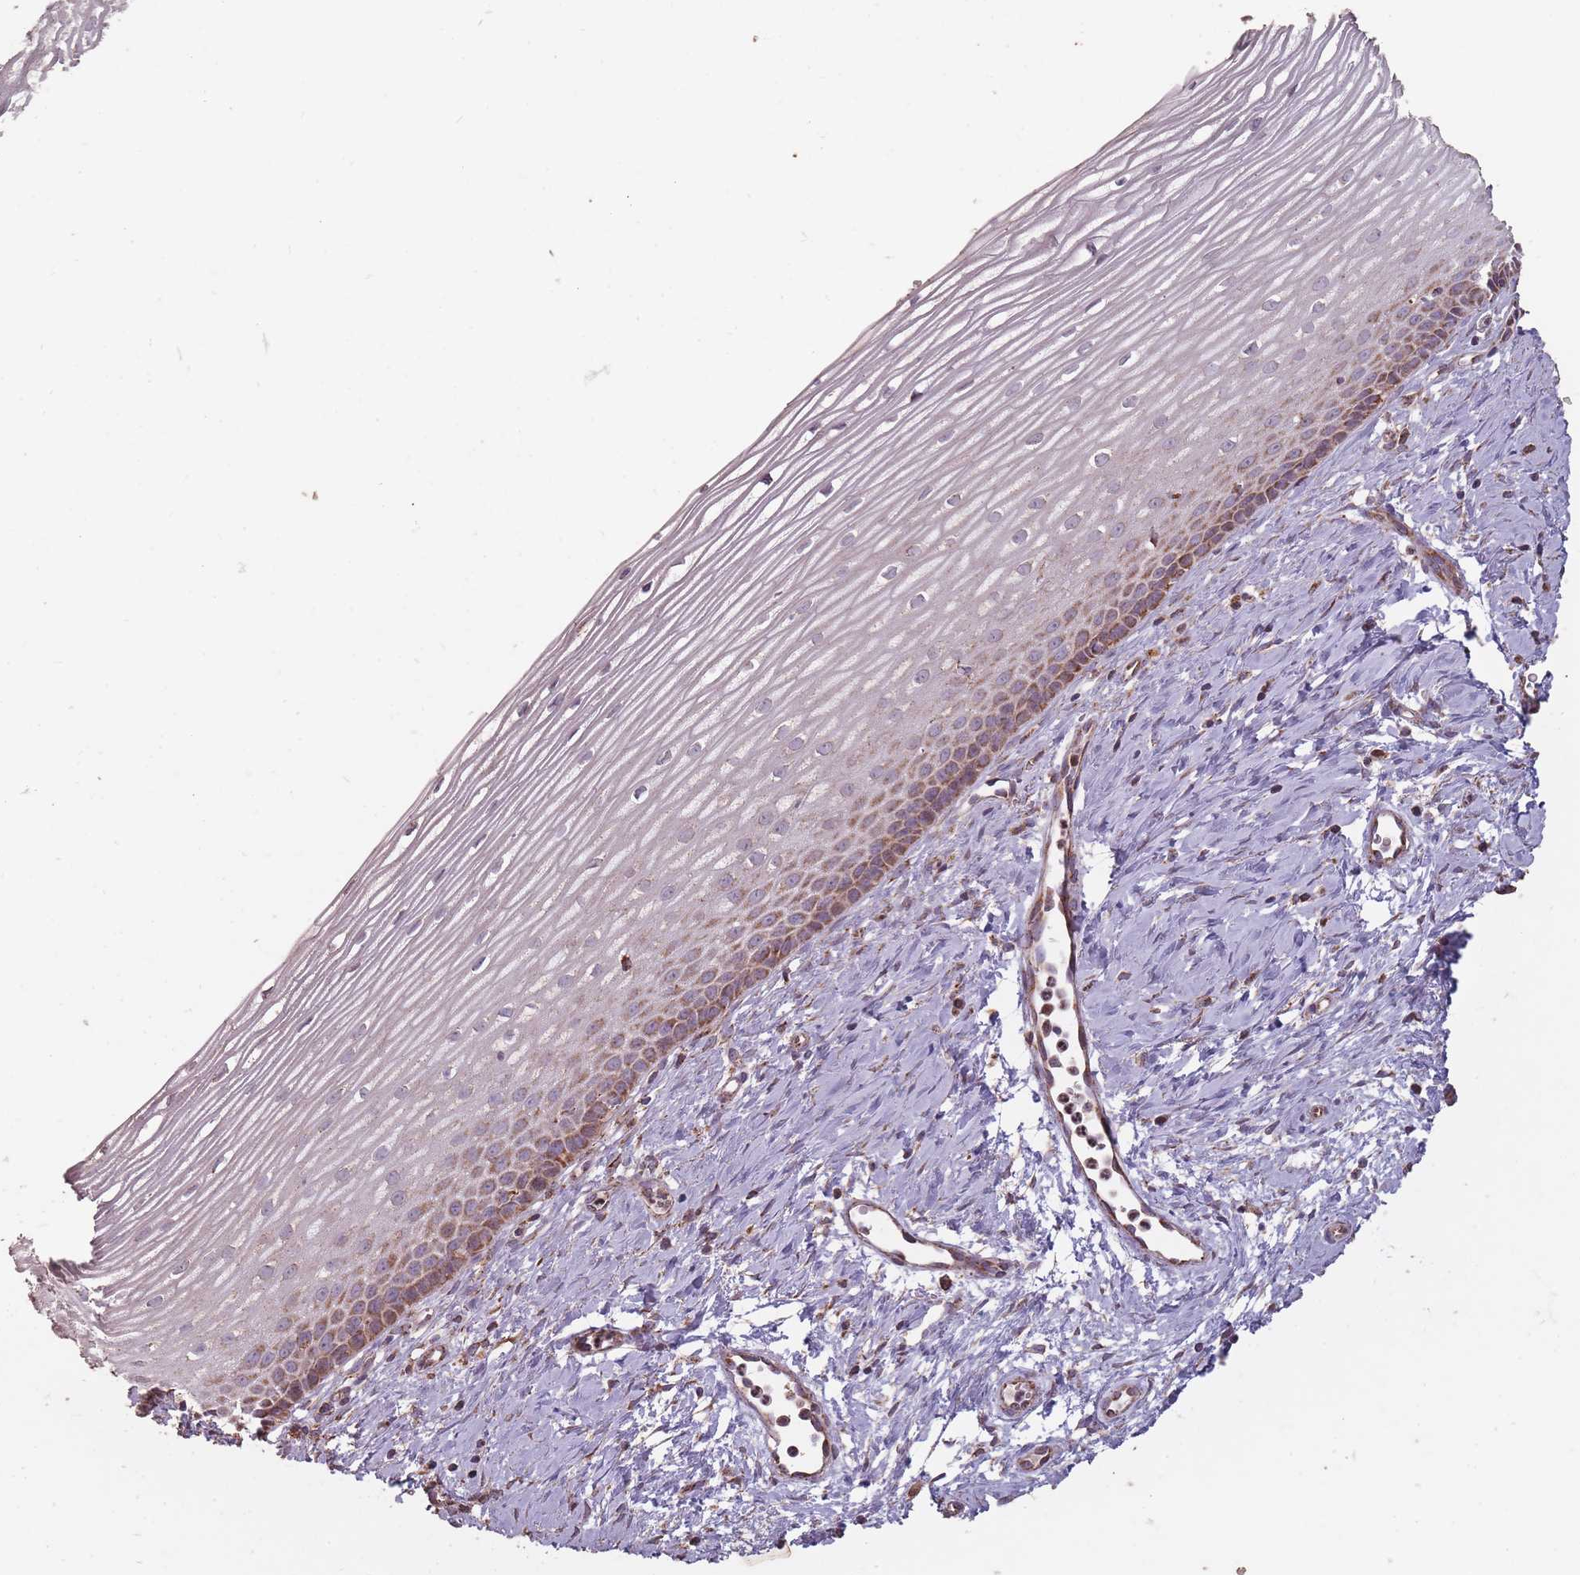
{"staining": {"intensity": "moderate", "quantity": "25%-75%", "location": "cytoplasmic/membranous"}, "tissue": "cervix", "cell_type": "Glandular cells", "image_type": "normal", "snomed": [{"axis": "morphology", "description": "Normal tissue, NOS"}, {"axis": "topography", "description": "Cervix"}], "caption": "This micrograph demonstrates IHC staining of benign cervix, with medium moderate cytoplasmic/membranous staining in approximately 25%-75% of glandular cells.", "gene": "CNOT8", "patient": {"sex": "female", "age": 47}}